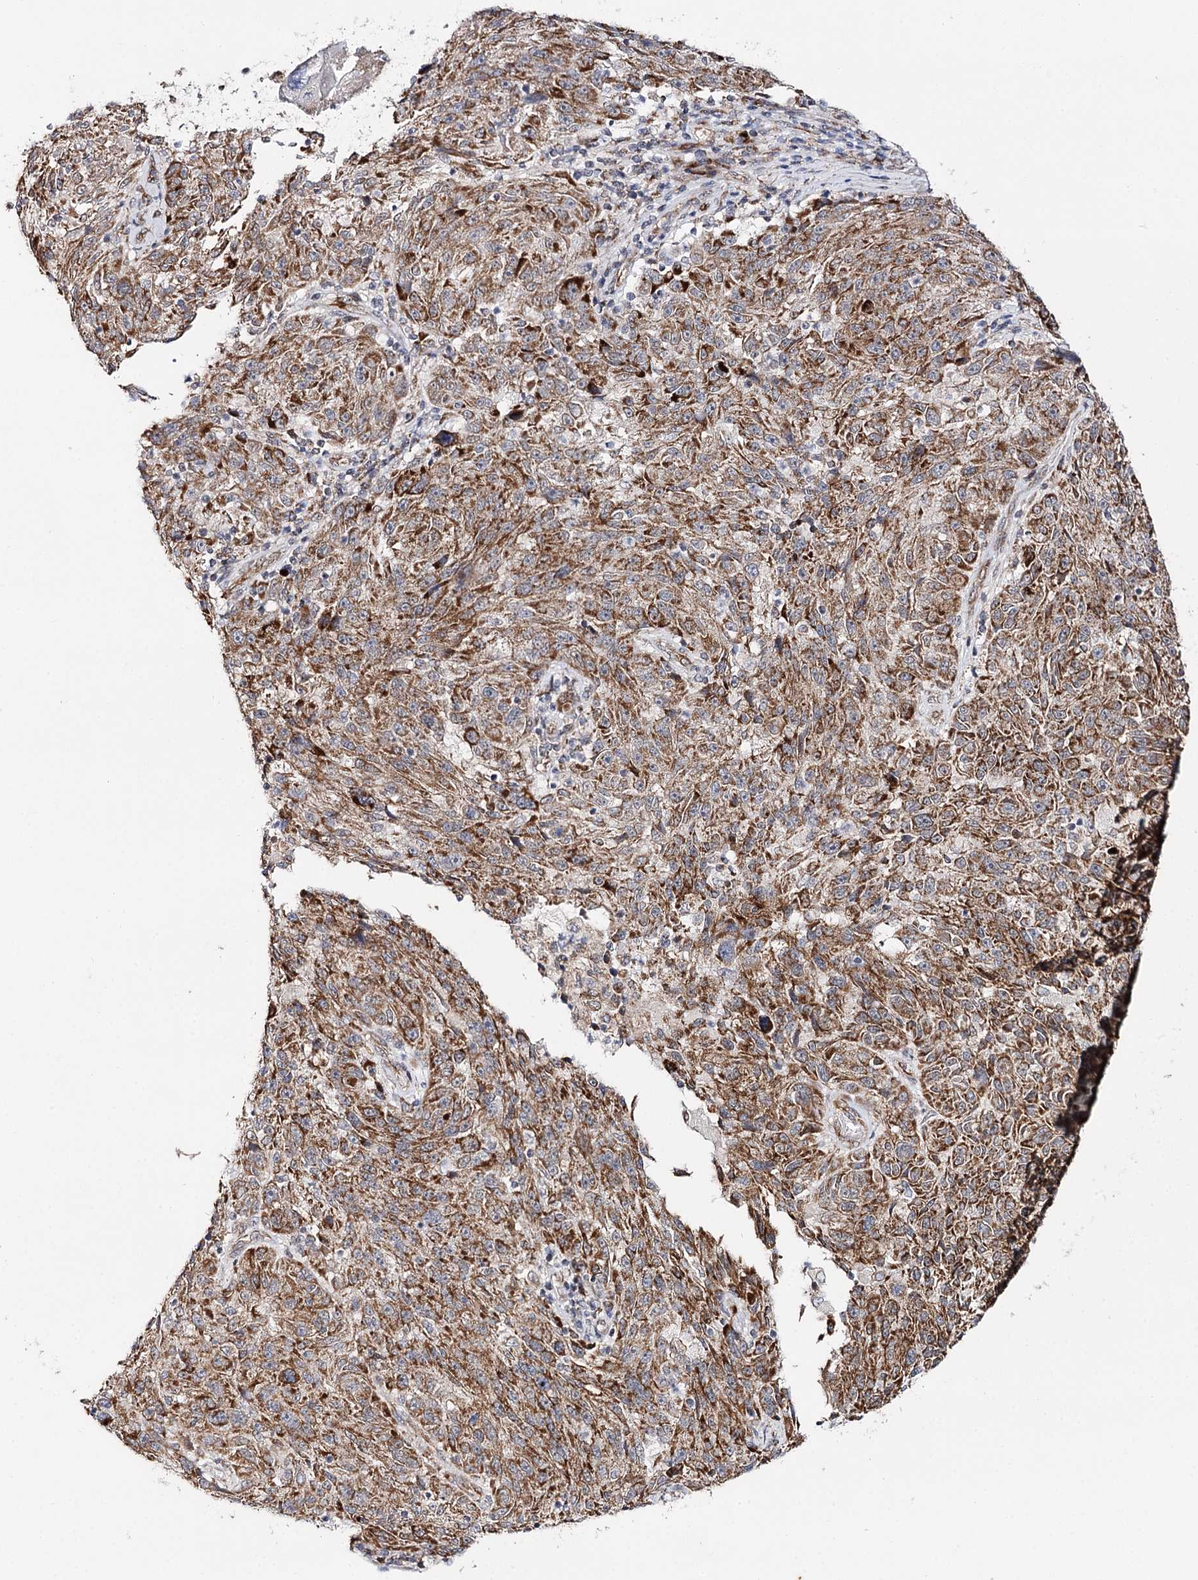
{"staining": {"intensity": "moderate", "quantity": ">75%", "location": "cytoplasmic/membranous"}, "tissue": "melanoma", "cell_type": "Tumor cells", "image_type": "cancer", "snomed": [{"axis": "morphology", "description": "Malignant melanoma, NOS"}, {"axis": "topography", "description": "Skin"}], "caption": "Moderate cytoplasmic/membranous expression for a protein is appreciated in about >75% of tumor cells of malignant melanoma using immunohistochemistry (IHC).", "gene": "CBR4", "patient": {"sex": "male", "age": 53}}